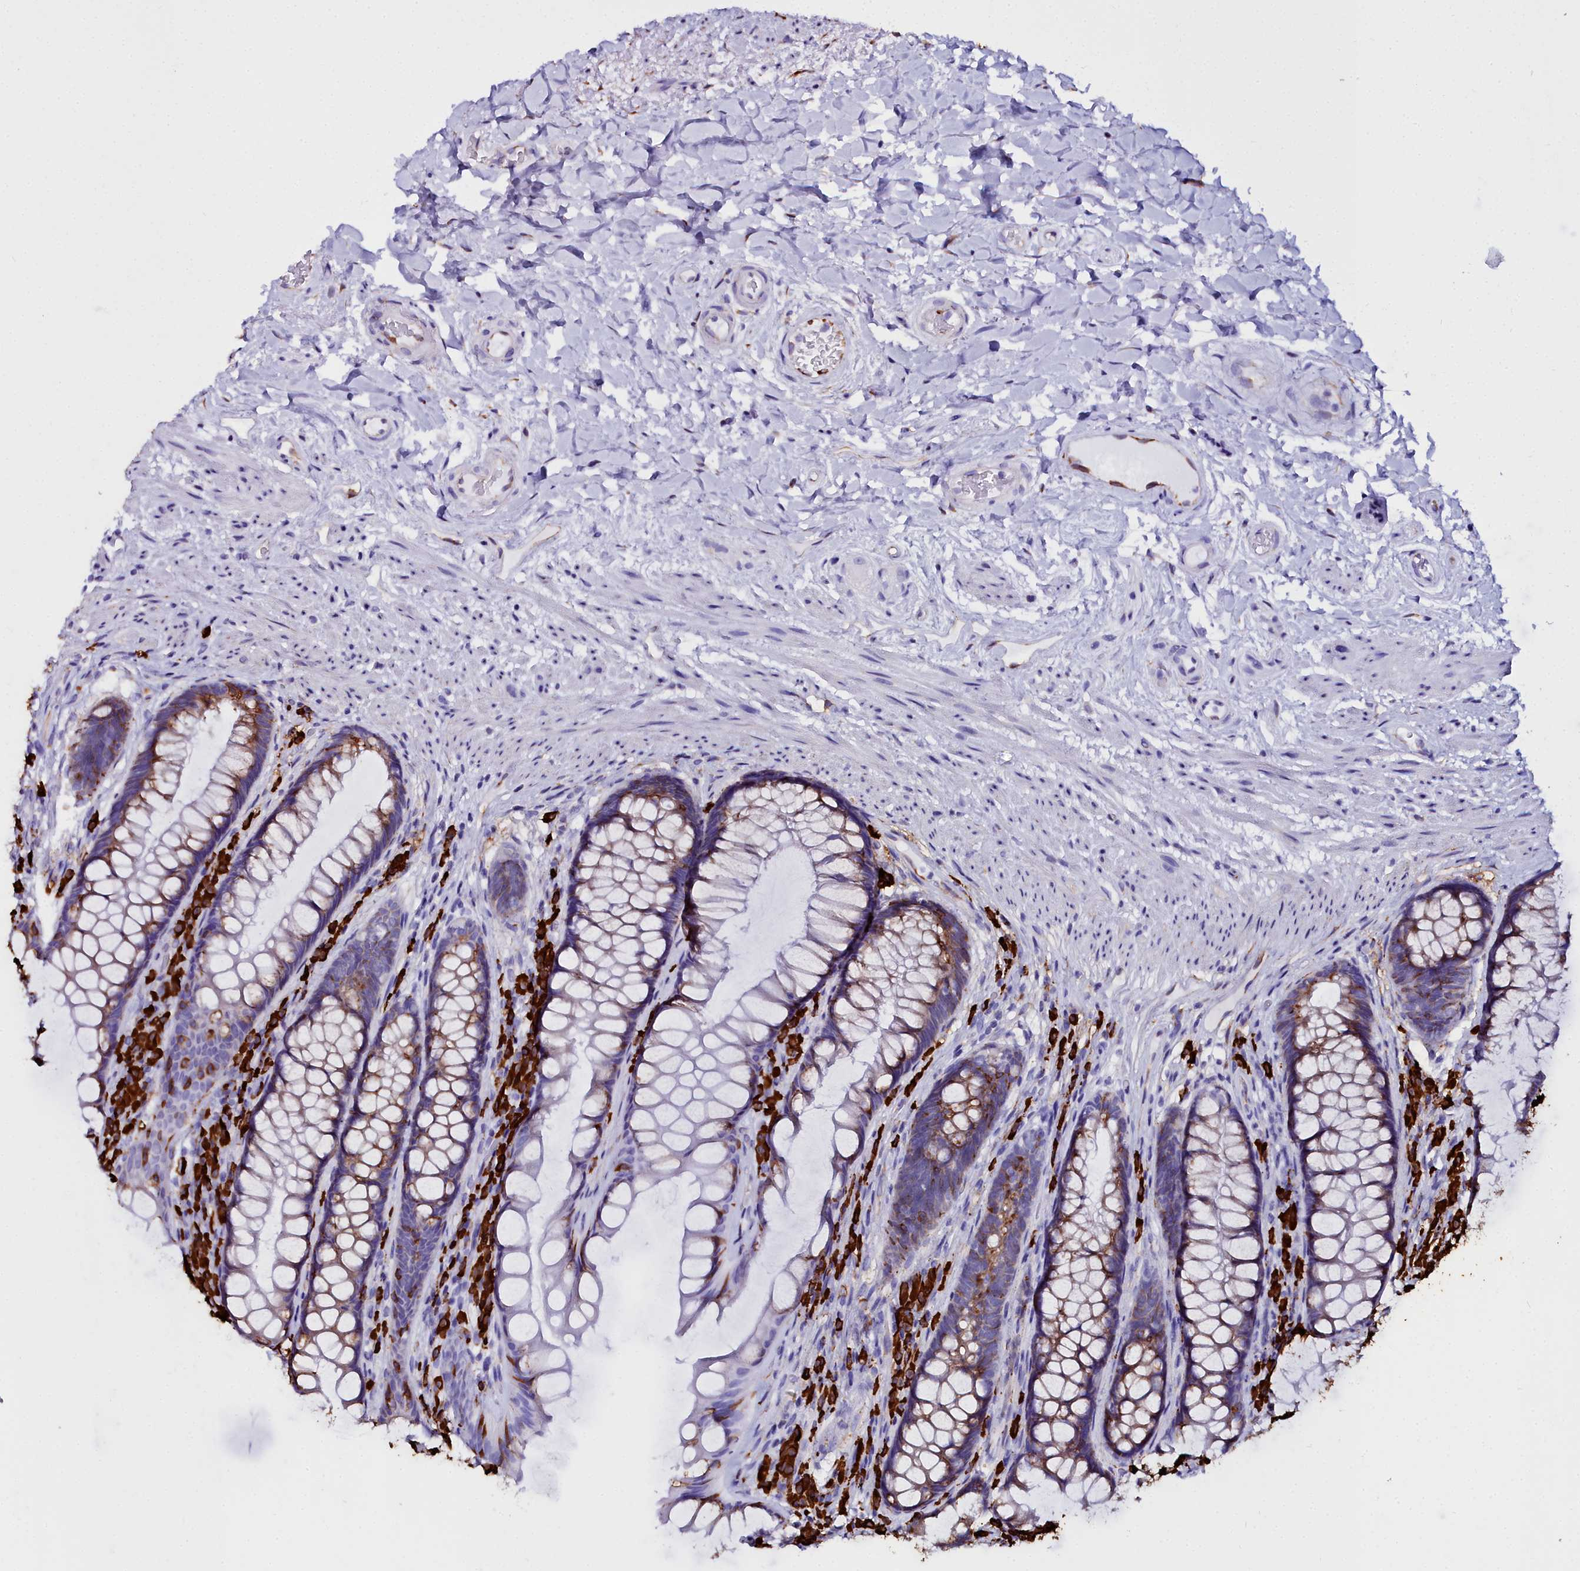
{"staining": {"intensity": "moderate", "quantity": "25%-75%", "location": "cytoplasmic/membranous"}, "tissue": "rectum", "cell_type": "Glandular cells", "image_type": "normal", "snomed": [{"axis": "morphology", "description": "Normal tissue, NOS"}, {"axis": "topography", "description": "Rectum"}], "caption": "Rectum stained with a brown dye shows moderate cytoplasmic/membranous positive positivity in about 25%-75% of glandular cells.", "gene": "TXNDC5", "patient": {"sex": "male", "age": 74}}